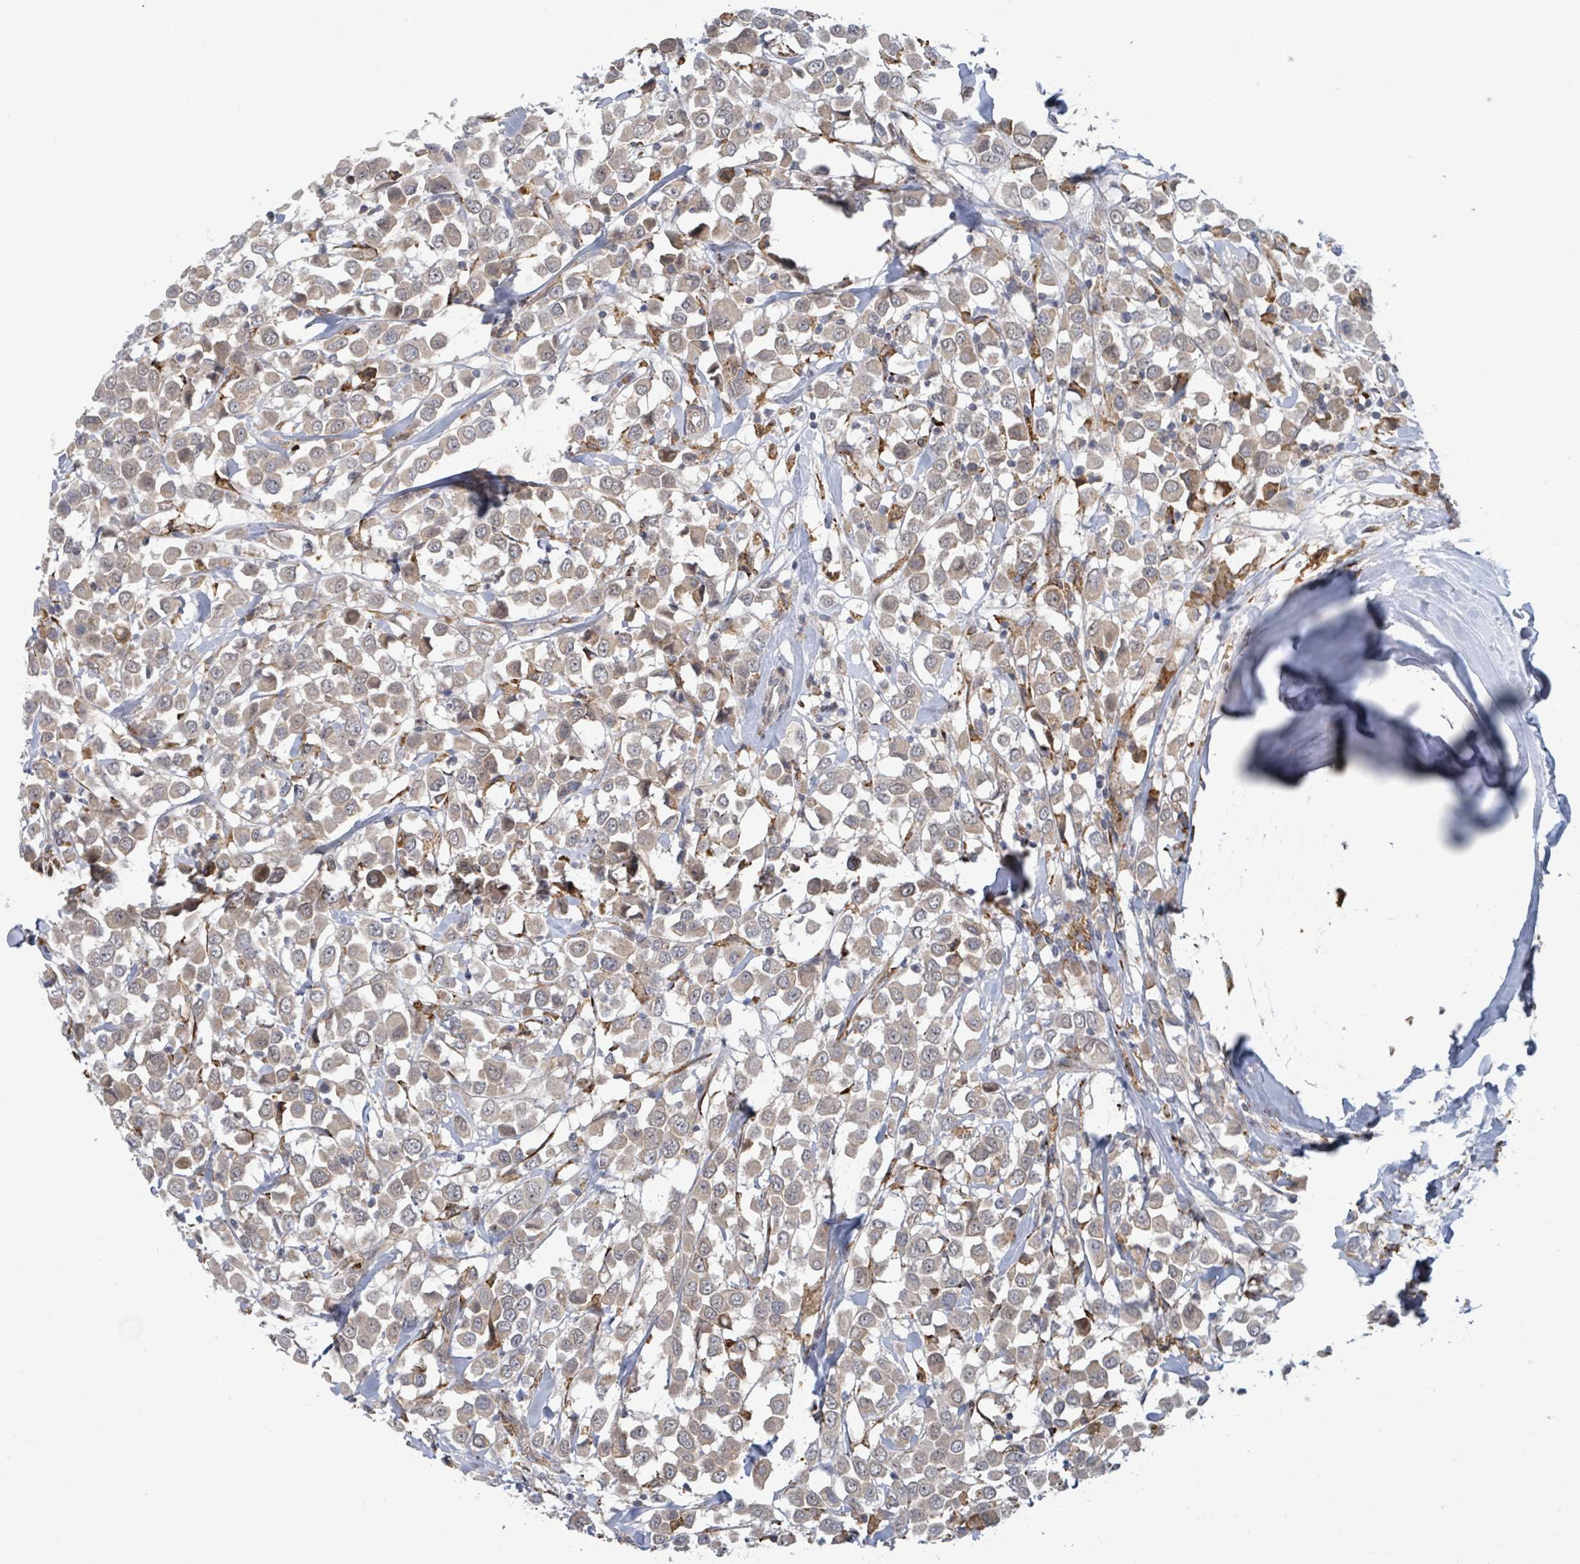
{"staining": {"intensity": "weak", "quantity": ">75%", "location": "cytoplasmic/membranous,nuclear"}, "tissue": "breast cancer", "cell_type": "Tumor cells", "image_type": "cancer", "snomed": [{"axis": "morphology", "description": "Duct carcinoma"}, {"axis": "topography", "description": "Breast"}], "caption": "Protein expression analysis of human breast cancer reveals weak cytoplasmic/membranous and nuclear staining in about >75% of tumor cells.", "gene": "SHROOM2", "patient": {"sex": "female", "age": 61}}